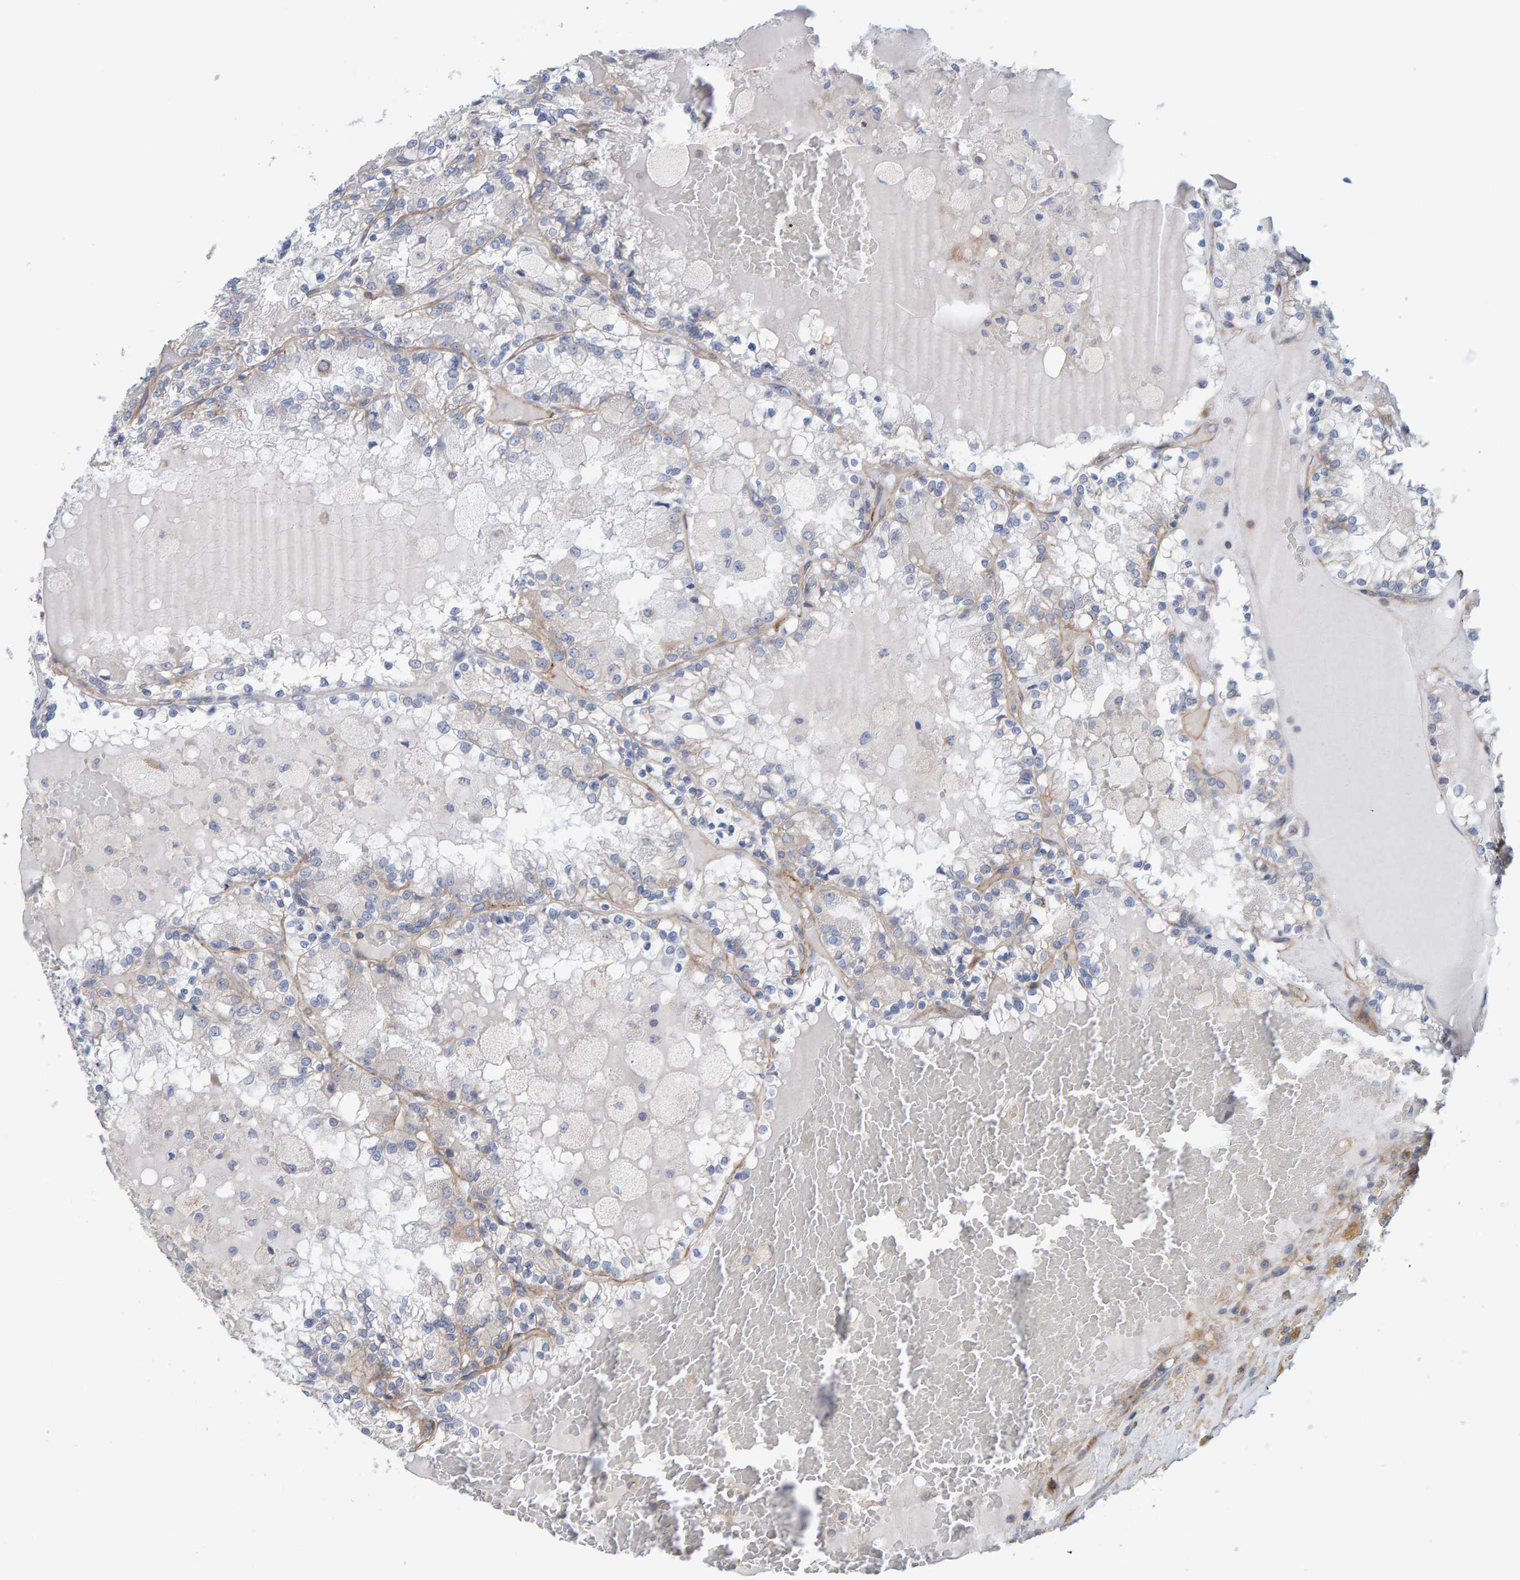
{"staining": {"intensity": "negative", "quantity": "none", "location": "none"}, "tissue": "renal cancer", "cell_type": "Tumor cells", "image_type": "cancer", "snomed": [{"axis": "morphology", "description": "Adenocarcinoma, NOS"}, {"axis": "topography", "description": "Kidney"}], "caption": "The immunohistochemistry (IHC) image has no significant expression in tumor cells of renal cancer tissue.", "gene": "RGP1", "patient": {"sex": "female", "age": 56}}